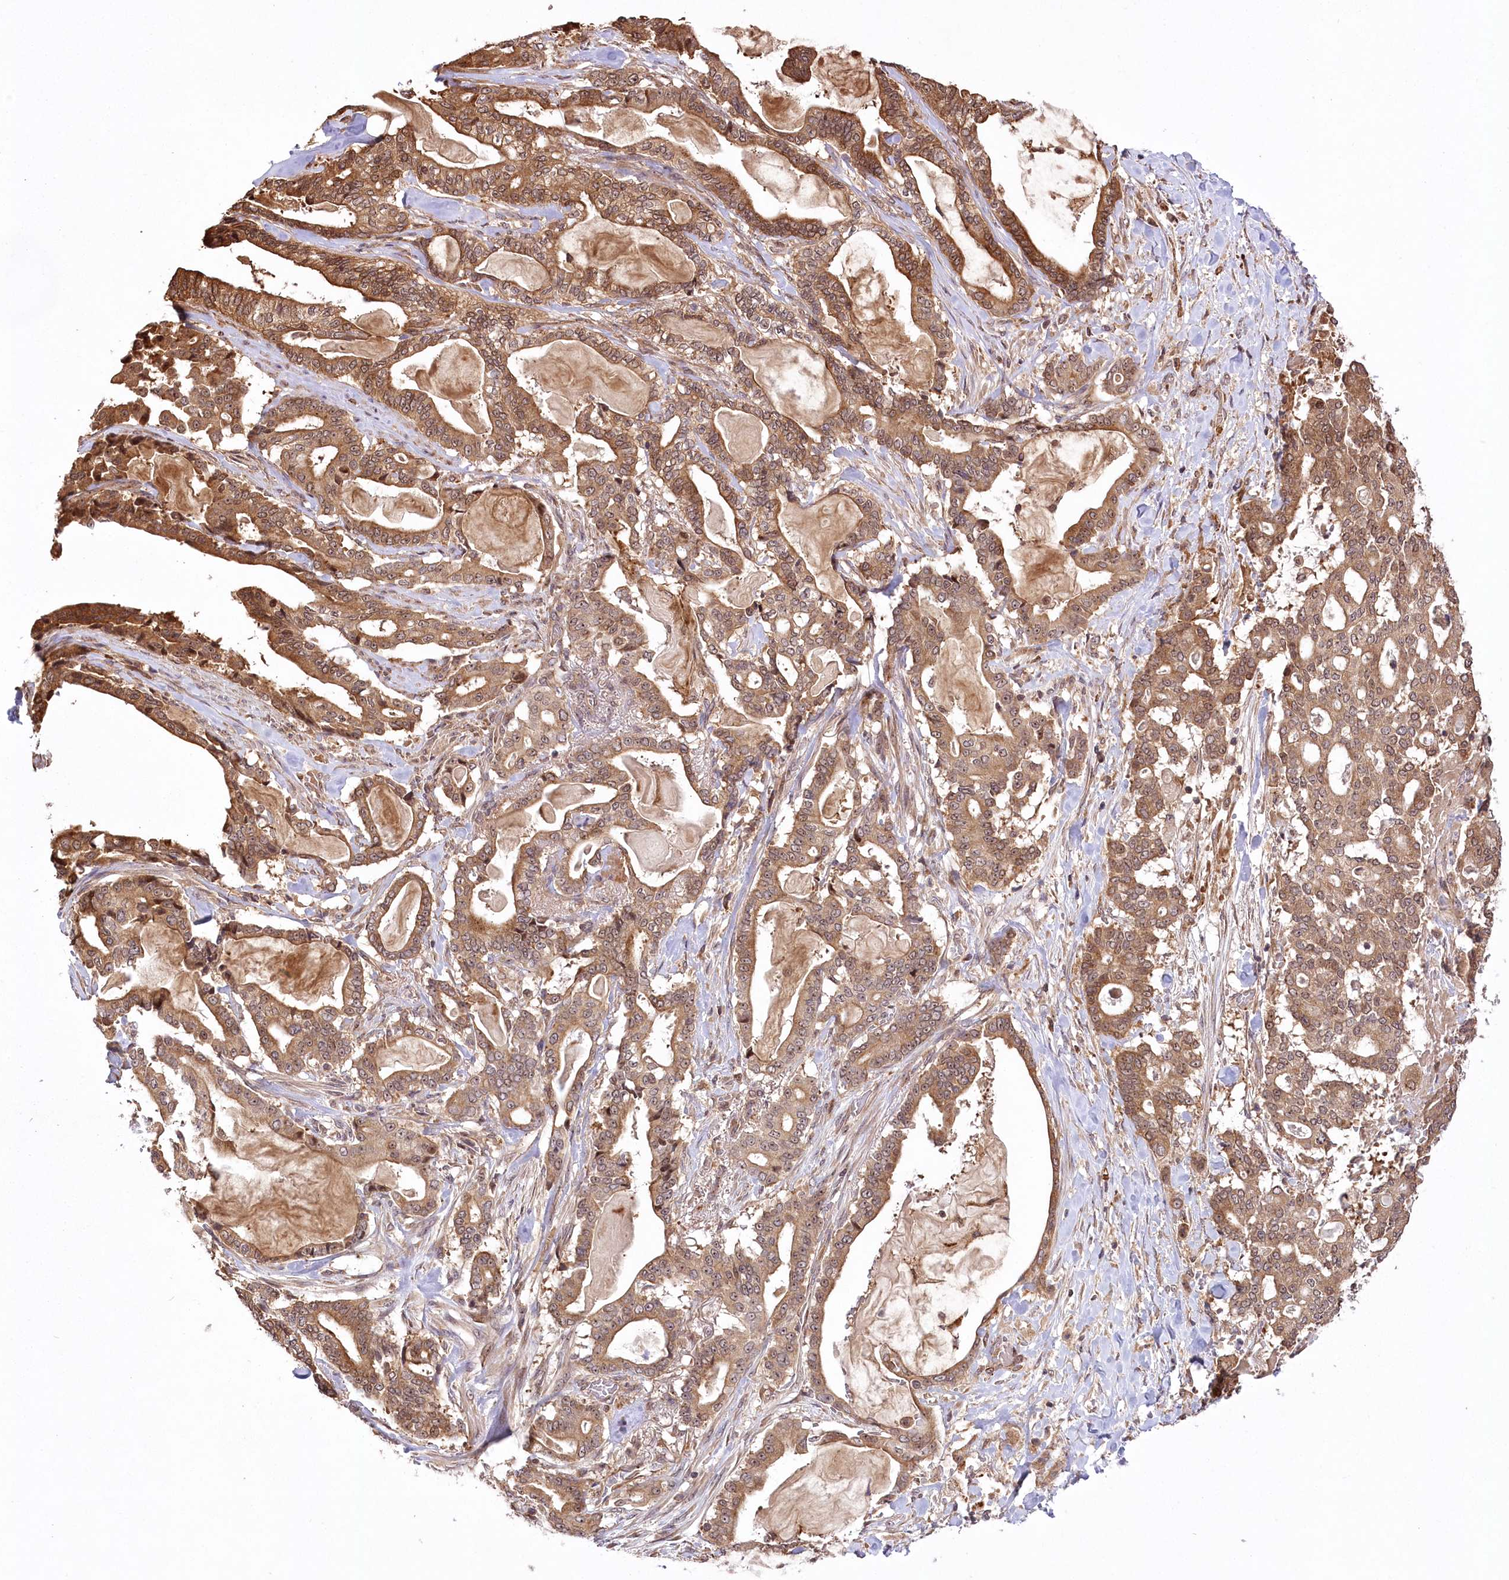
{"staining": {"intensity": "moderate", "quantity": ">75%", "location": "cytoplasmic/membranous,nuclear"}, "tissue": "pancreatic cancer", "cell_type": "Tumor cells", "image_type": "cancer", "snomed": [{"axis": "morphology", "description": "Adenocarcinoma, NOS"}, {"axis": "topography", "description": "Pancreas"}], "caption": "An immunohistochemistry (IHC) histopathology image of tumor tissue is shown. Protein staining in brown shows moderate cytoplasmic/membranous and nuclear positivity in adenocarcinoma (pancreatic) within tumor cells.", "gene": "SERGEF", "patient": {"sex": "male", "age": 63}}